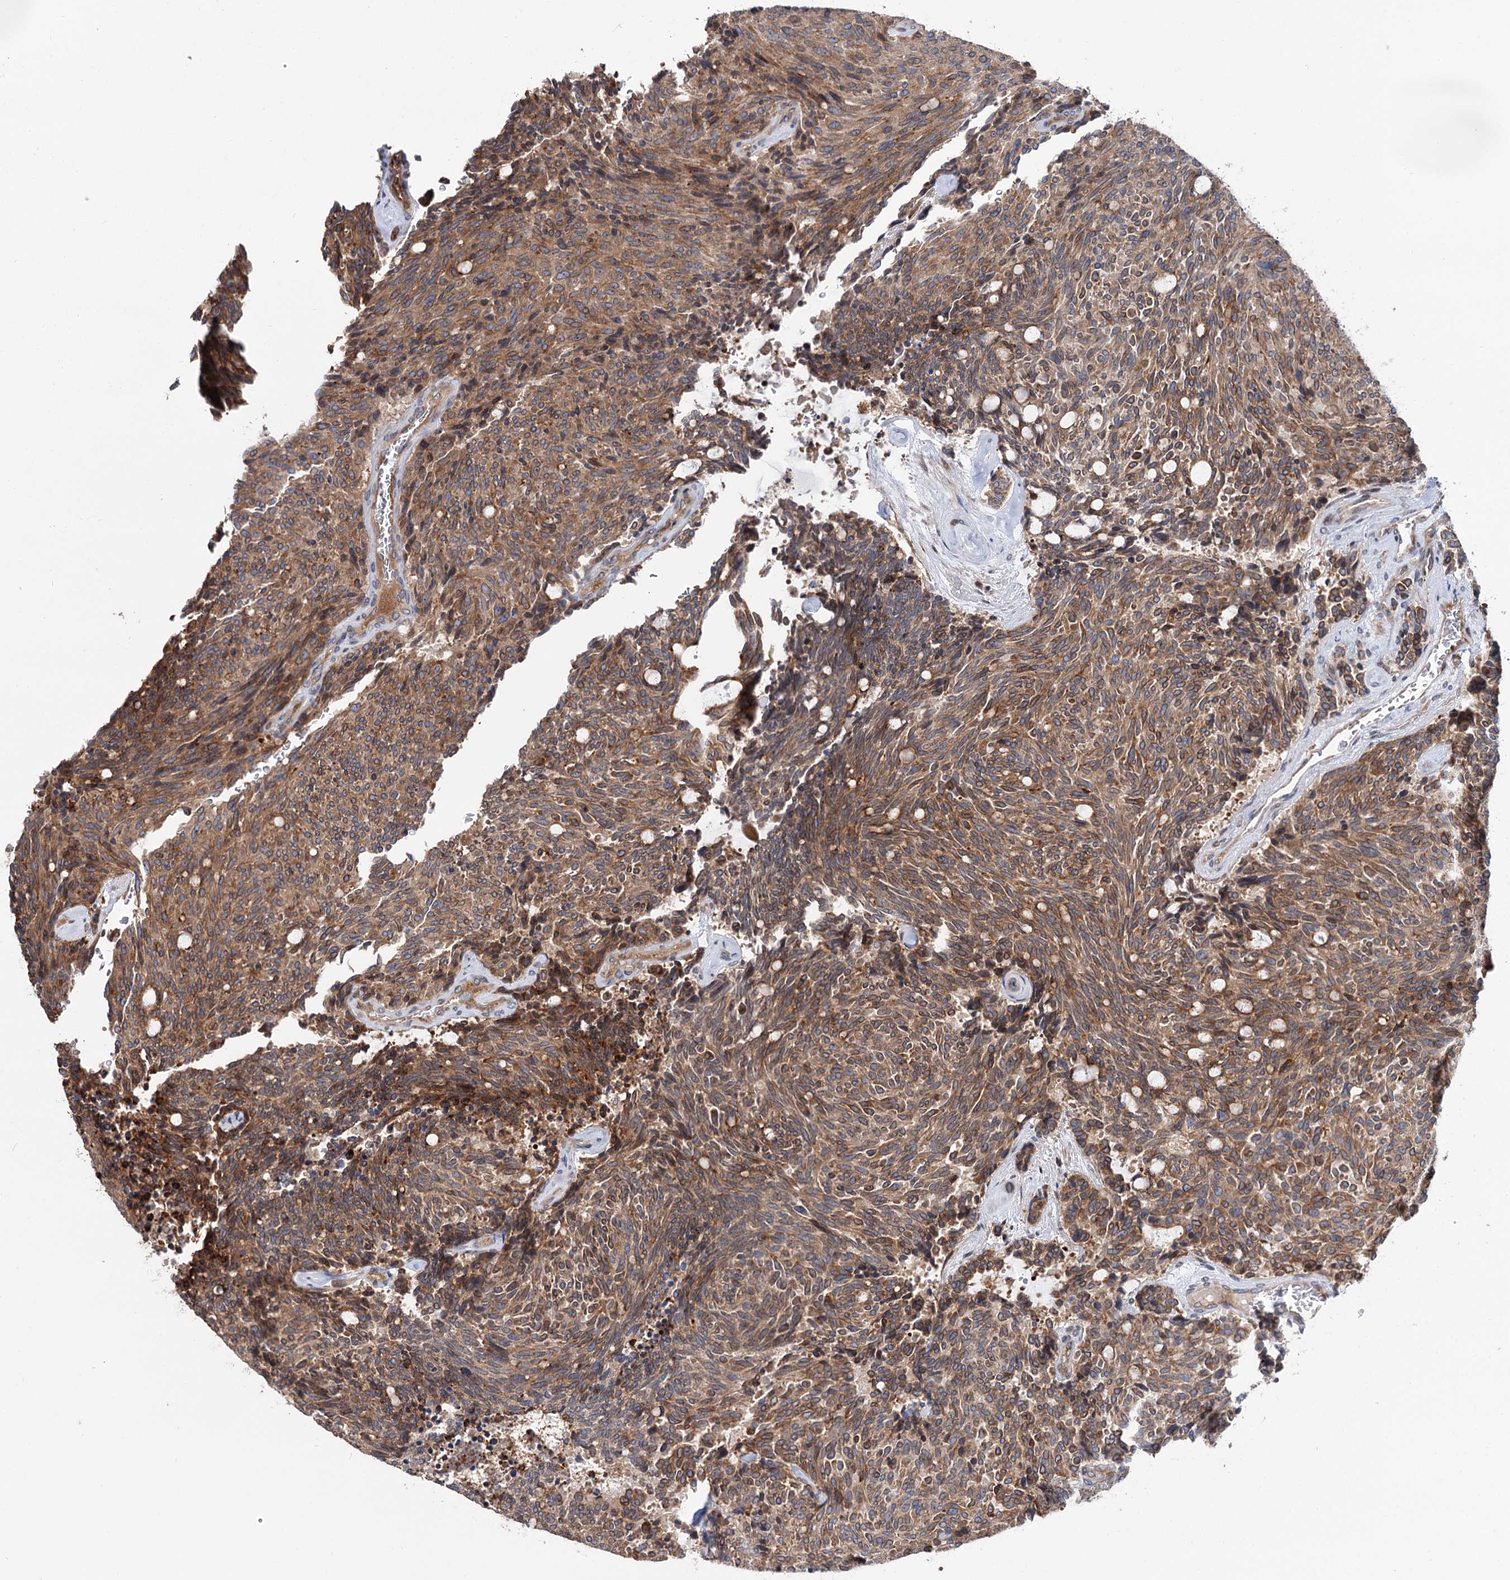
{"staining": {"intensity": "moderate", "quantity": ">75%", "location": "cytoplasmic/membranous"}, "tissue": "carcinoid", "cell_type": "Tumor cells", "image_type": "cancer", "snomed": [{"axis": "morphology", "description": "Carcinoid, malignant, NOS"}, {"axis": "topography", "description": "Pancreas"}], "caption": "Carcinoid was stained to show a protein in brown. There is medium levels of moderate cytoplasmic/membranous positivity in approximately >75% of tumor cells.", "gene": "PTDSS2", "patient": {"sex": "female", "age": 54}}